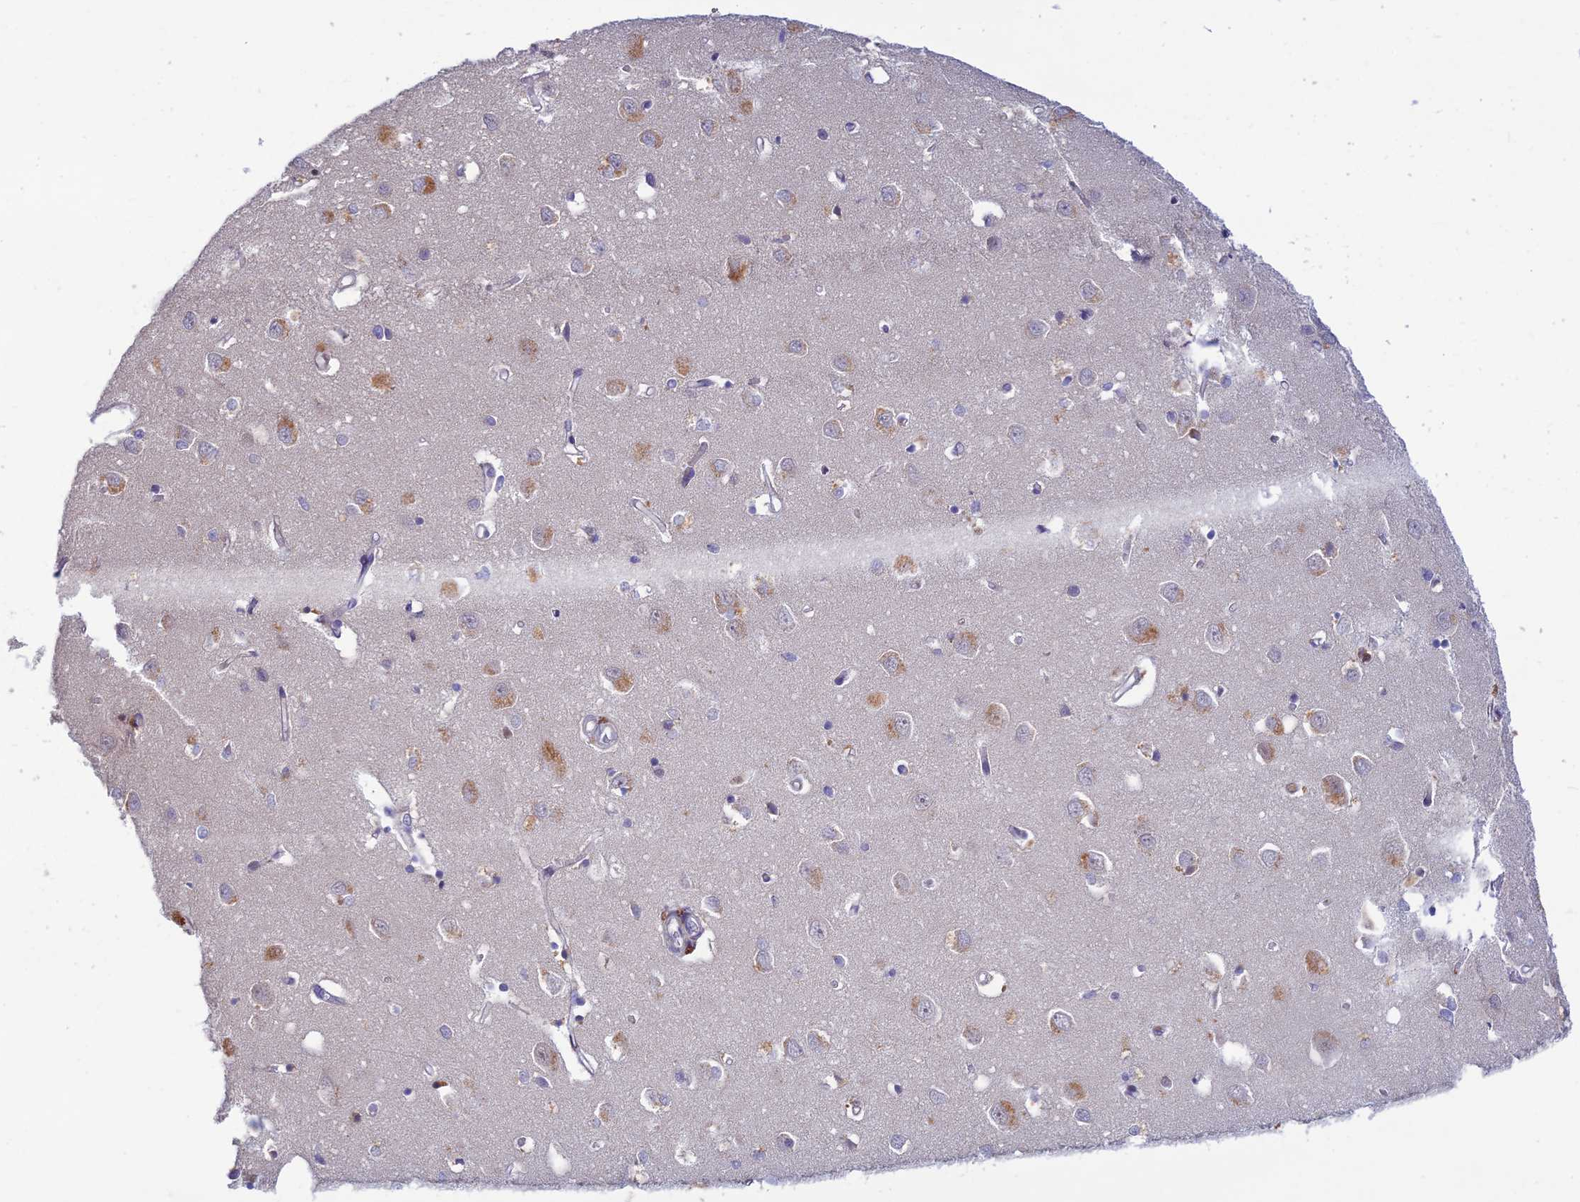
{"staining": {"intensity": "negative", "quantity": "none", "location": "none"}, "tissue": "cerebral cortex", "cell_type": "Endothelial cells", "image_type": "normal", "snomed": [{"axis": "morphology", "description": "Normal tissue, NOS"}, {"axis": "topography", "description": "Cerebral cortex"}], "caption": "Immunohistochemistry photomicrograph of normal cerebral cortex stained for a protein (brown), which displays no staining in endothelial cells.", "gene": "FASTKD5", "patient": {"sex": "female", "age": 64}}